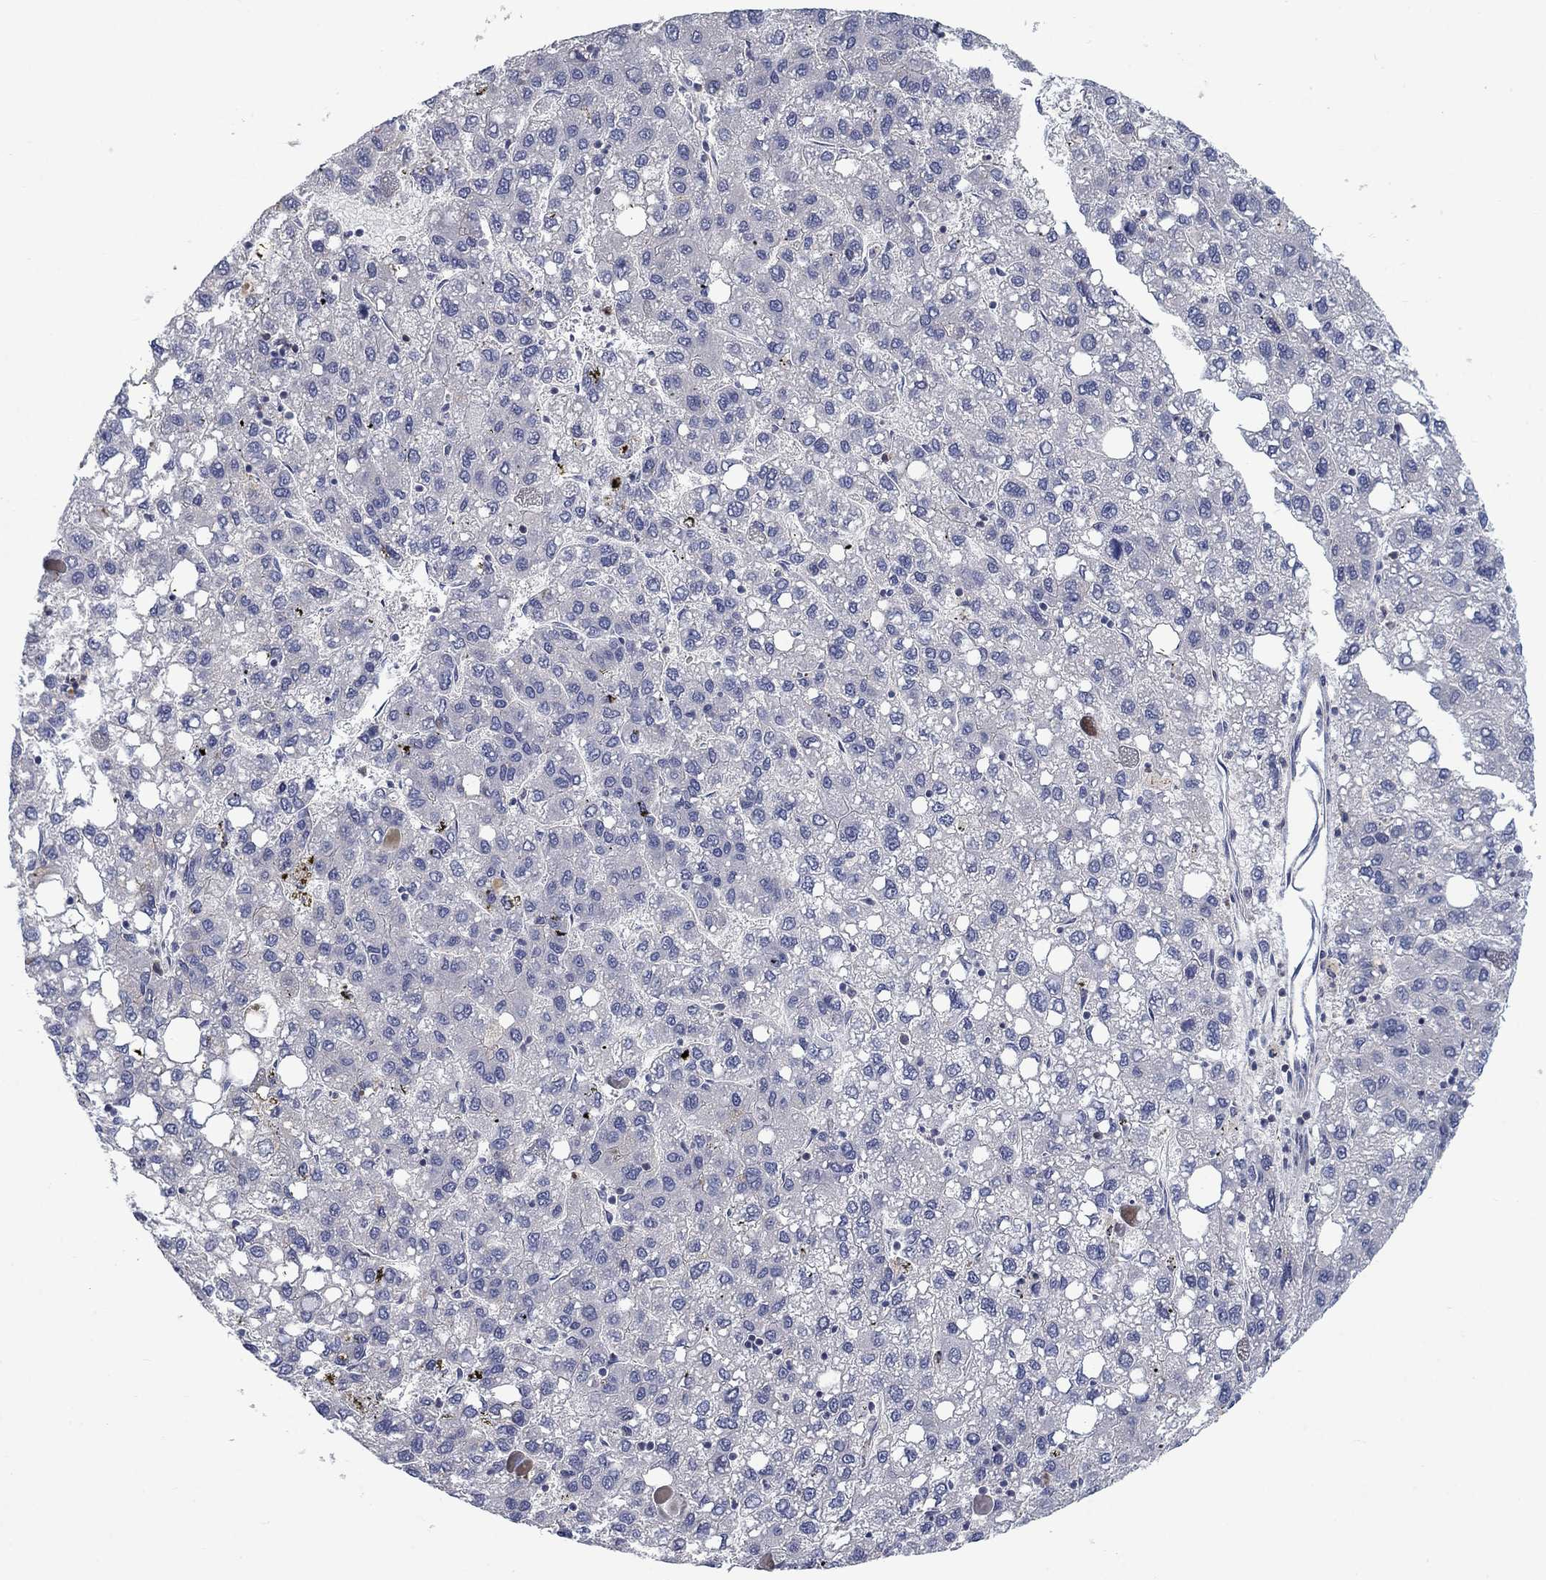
{"staining": {"intensity": "negative", "quantity": "none", "location": "none"}, "tissue": "liver cancer", "cell_type": "Tumor cells", "image_type": "cancer", "snomed": [{"axis": "morphology", "description": "Carcinoma, Hepatocellular, NOS"}, {"axis": "topography", "description": "Liver"}], "caption": "Tumor cells are negative for protein expression in human liver hepatocellular carcinoma.", "gene": "KIF15", "patient": {"sex": "female", "age": 82}}